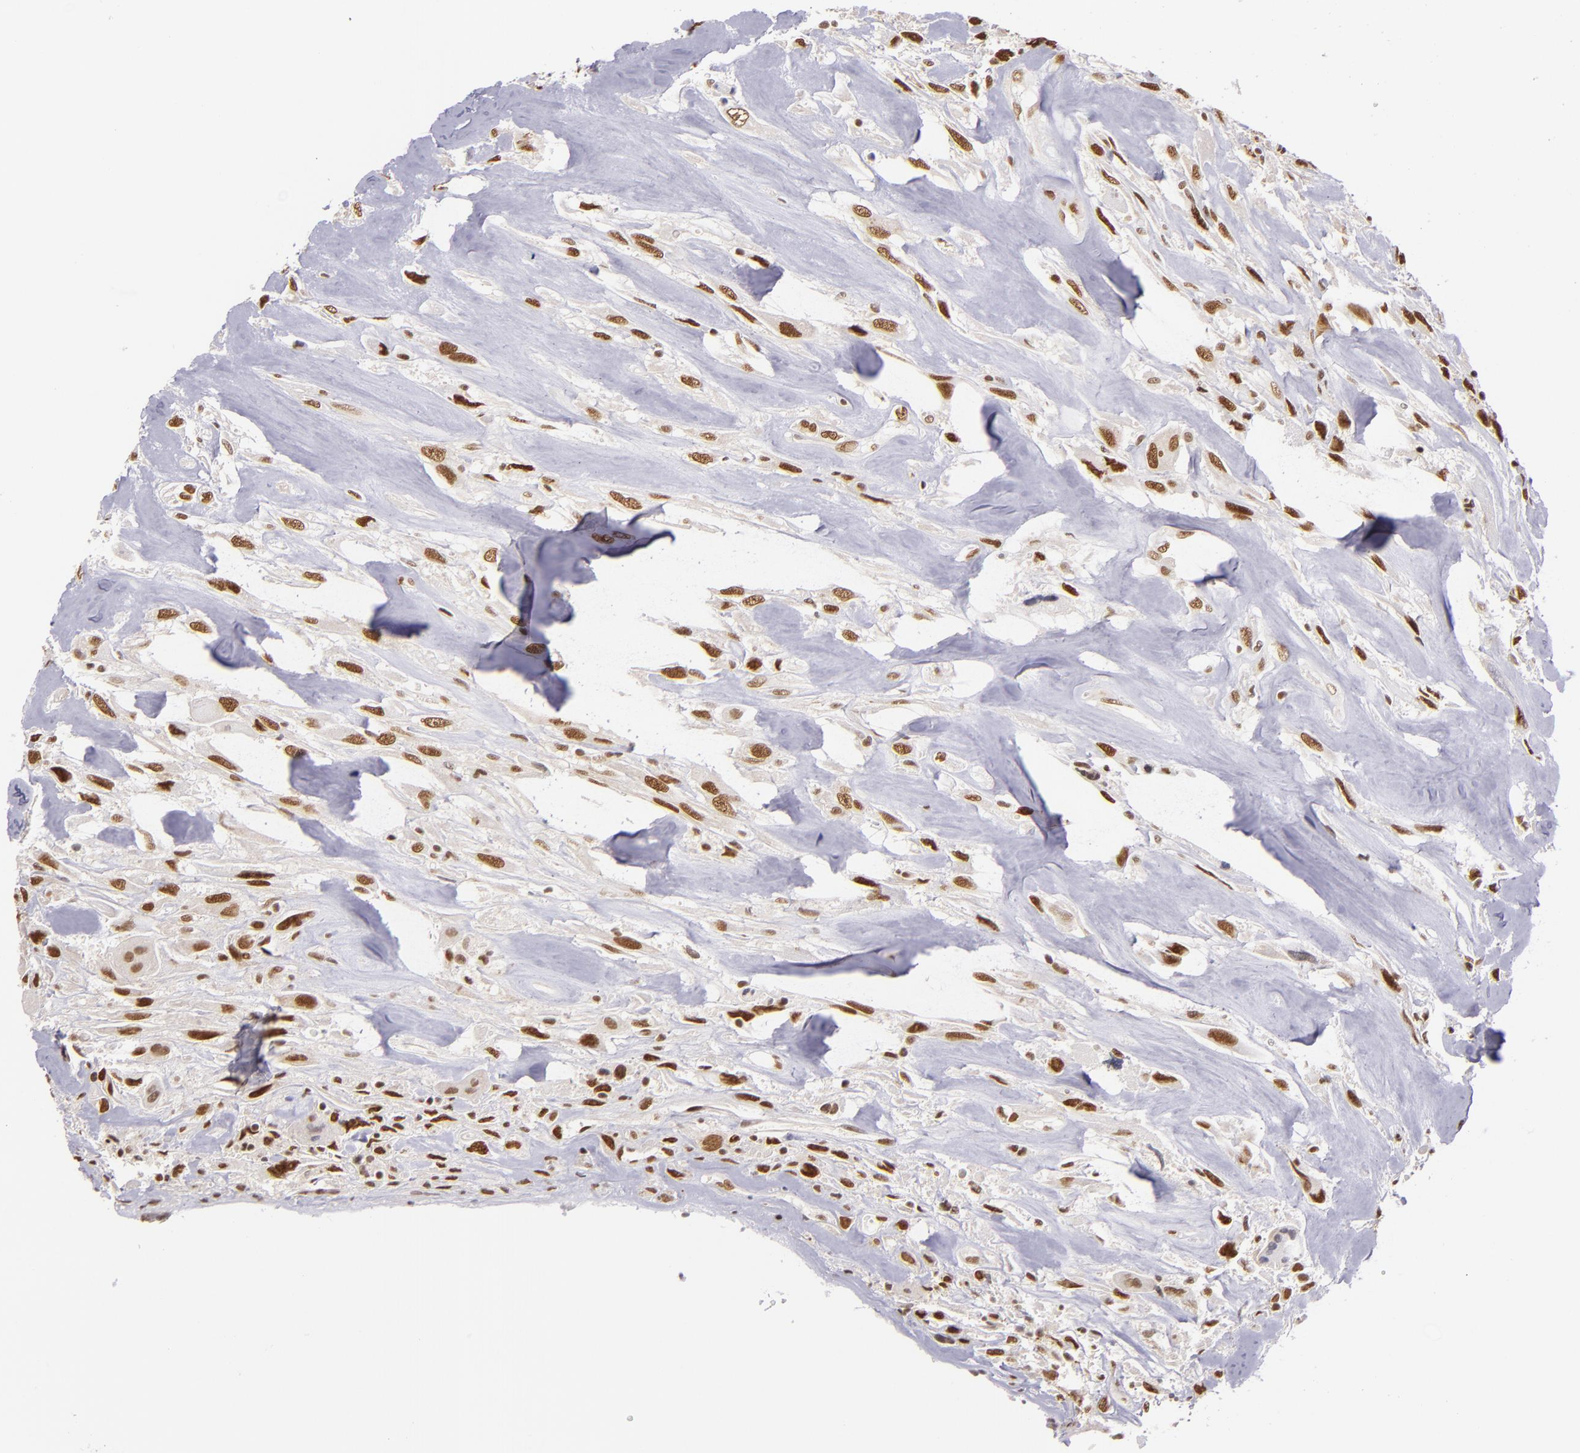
{"staining": {"intensity": "moderate", "quantity": ">75%", "location": "nuclear"}, "tissue": "breast cancer", "cell_type": "Tumor cells", "image_type": "cancer", "snomed": [{"axis": "morphology", "description": "Neoplasm, malignant, NOS"}, {"axis": "topography", "description": "Breast"}], "caption": "Immunohistochemistry (IHC) of human breast cancer (malignant neoplasm) exhibits medium levels of moderate nuclear positivity in approximately >75% of tumor cells.", "gene": "ZNF148", "patient": {"sex": "female", "age": 50}}